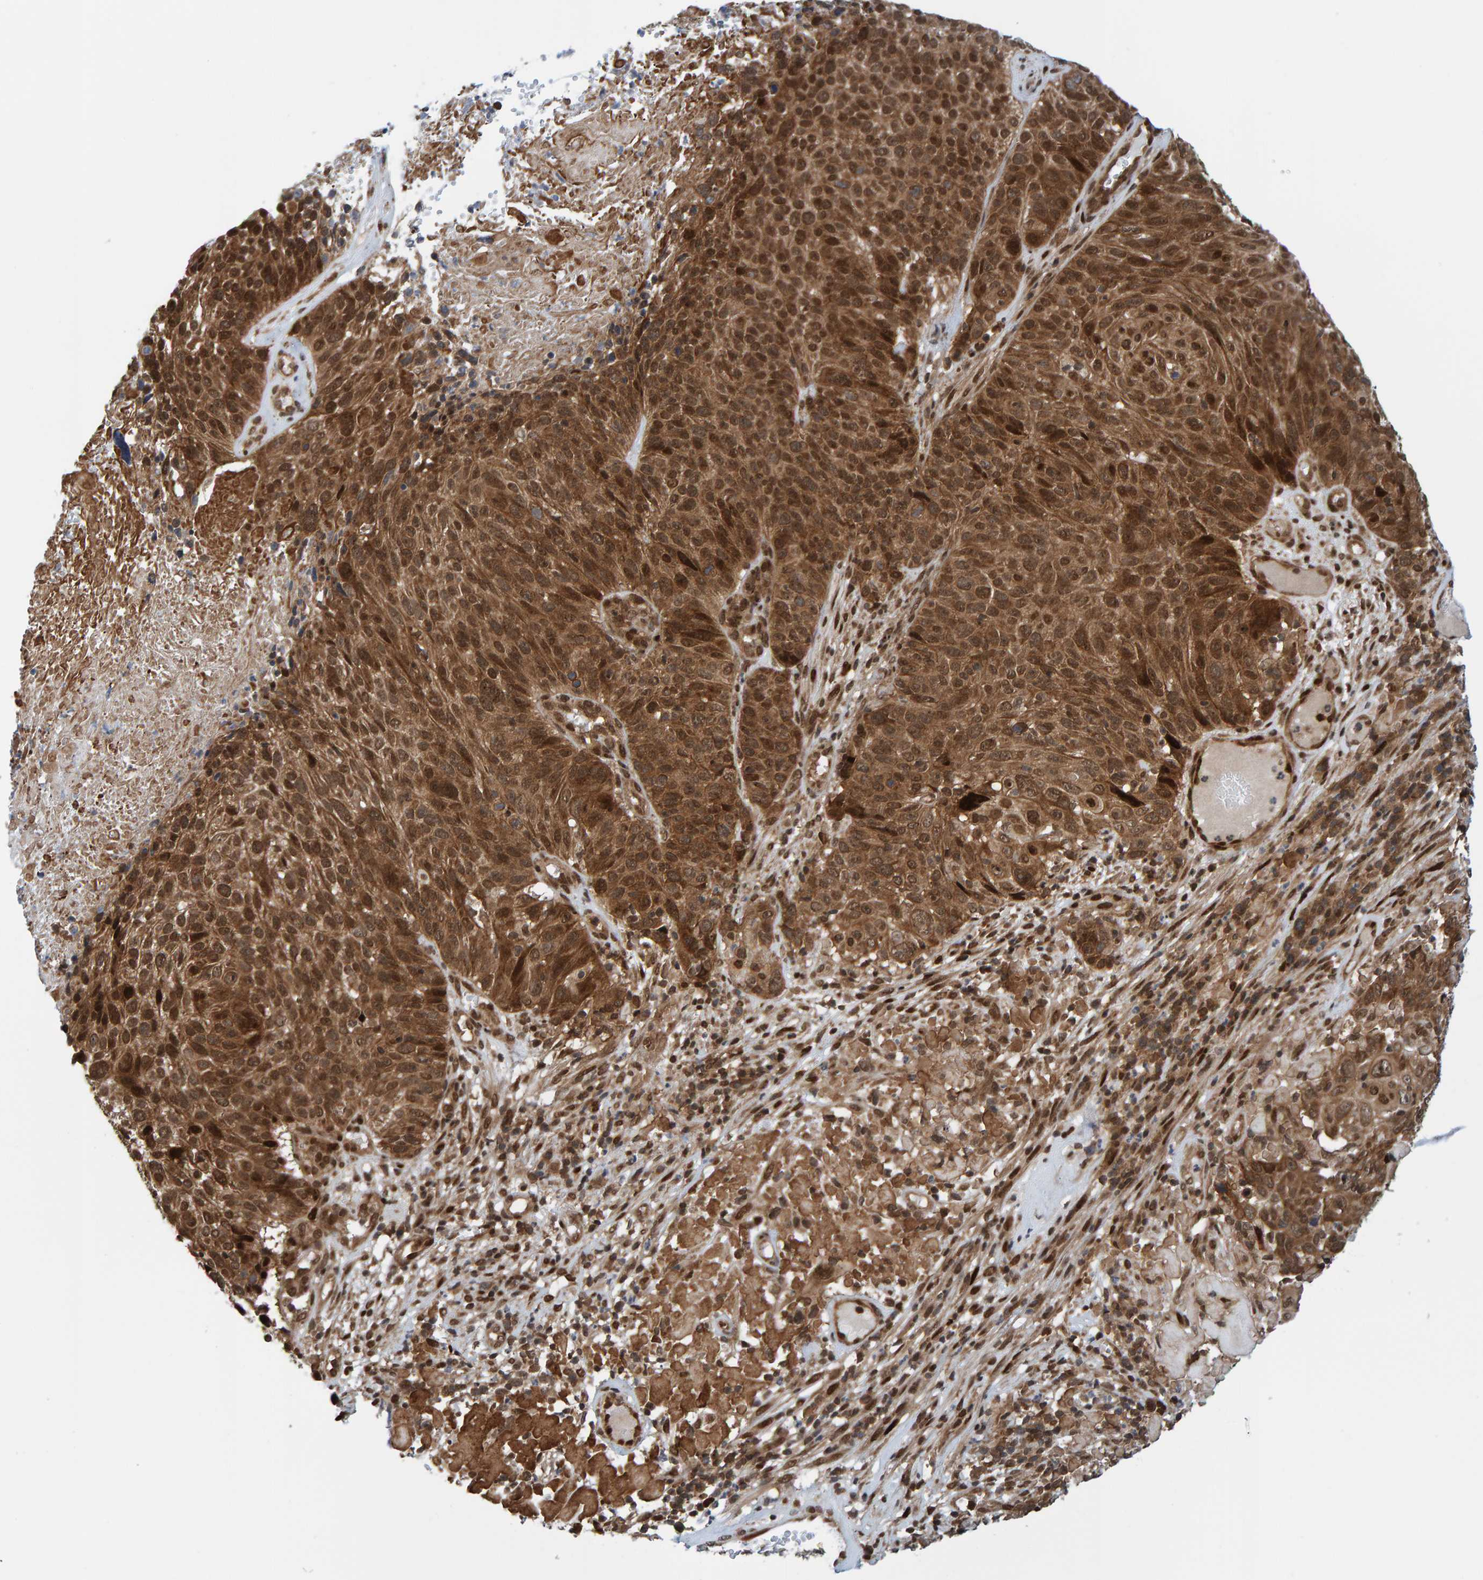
{"staining": {"intensity": "moderate", "quantity": ">75%", "location": "cytoplasmic/membranous,nuclear"}, "tissue": "cervical cancer", "cell_type": "Tumor cells", "image_type": "cancer", "snomed": [{"axis": "morphology", "description": "Squamous cell carcinoma, NOS"}, {"axis": "topography", "description": "Cervix"}], "caption": "High-power microscopy captured an immunohistochemistry photomicrograph of cervical cancer, revealing moderate cytoplasmic/membranous and nuclear staining in about >75% of tumor cells.", "gene": "ZNF366", "patient": {"sex": "female", "age": 74}}